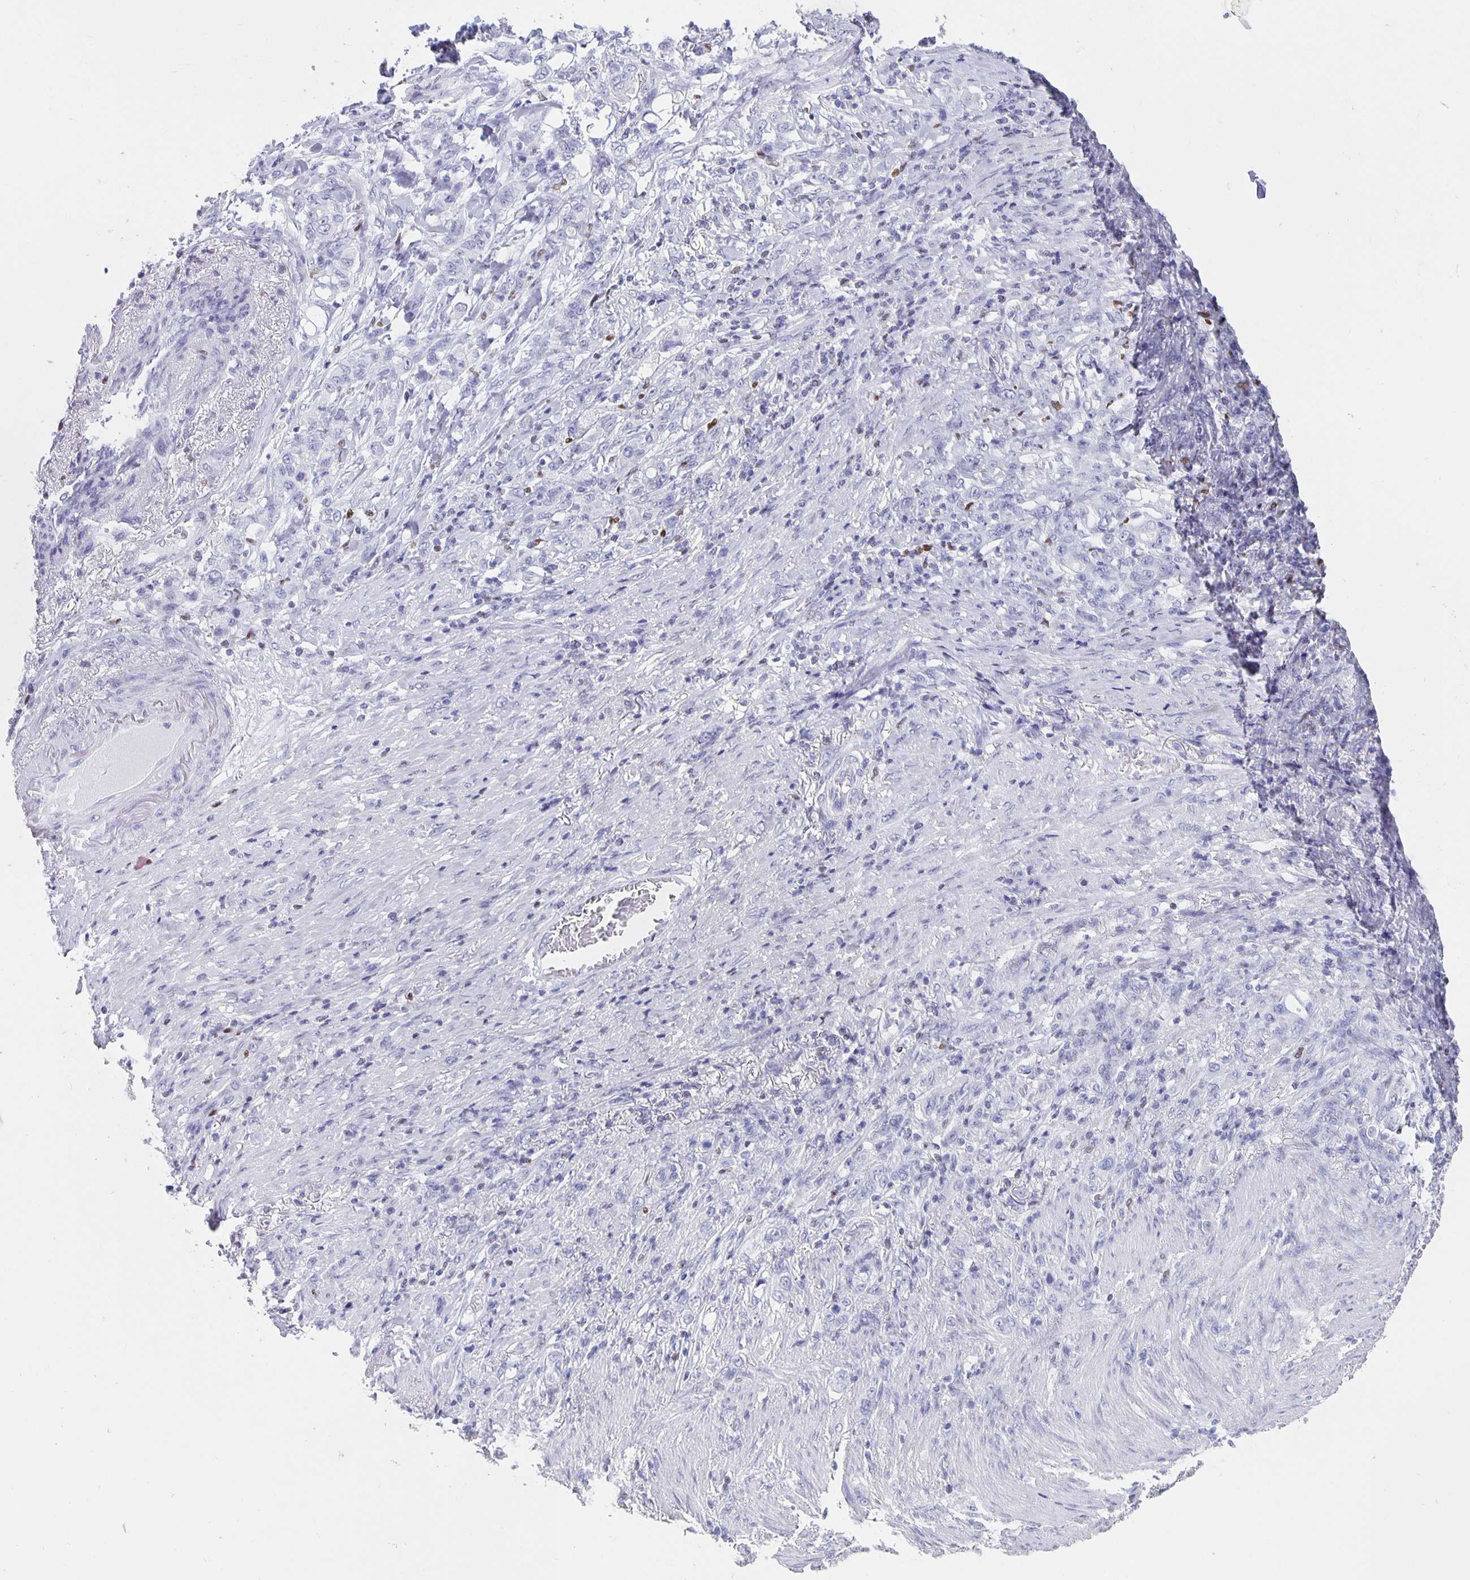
{"staining": {"intensity": "negative", "quantity": "none", "location": "none"}, "tissue": "stomach cancer", "cell_type": "Tumor cells", "image_type": "cancer", "snomed": [{"axis": "morphology", "description": "Adenocarcinoma, NOS"}, {"axis": "topography", "description": "Stomach"}], "caption": "IHC histopathology image of stomach cancer stained for a protein (brown), which demonstrates no staining in tumor cells. (Immunohistochemistry, brightfield microscopy, high magnification).", "gene": "SATB2", "patient": {"sex": "female", "age": 79}}